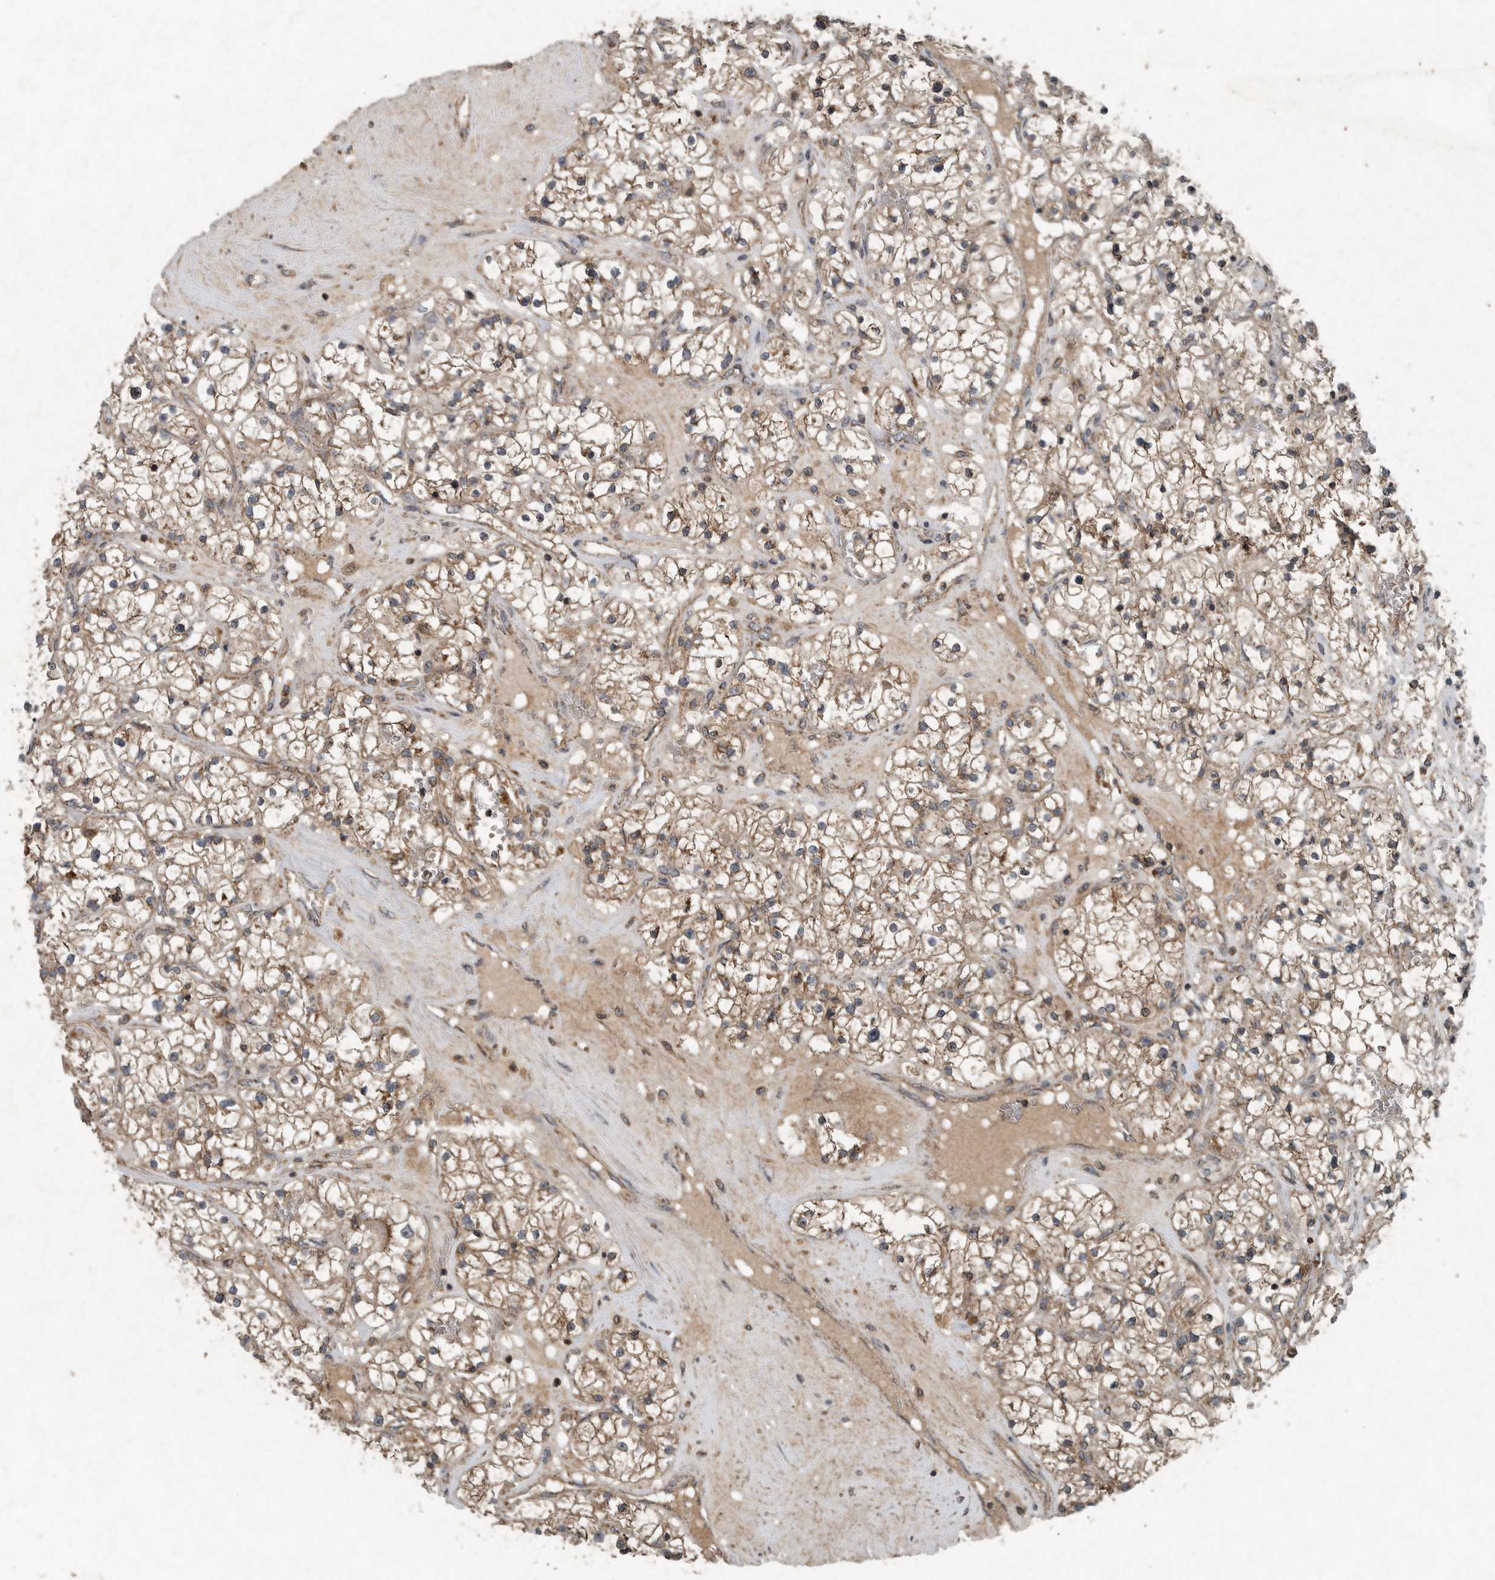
{"staining": {"intensity": "weak", "quantity": ">75%", "location": "cytoplasmic/membranous"}, "tissue": "renal cancer", "cell_type": "Tumor cells", "image_type": "cancer", "snomed": [{"axis": "morphology", "description": "Normal tissue, NOS"}, {"axis": "morphology", "description": "Adenocarcinoma, NOS"}, {"axis": "topography", "description": "Kidney"}], "caption": "Immunohistochemical staining of human renal adenocarcinoma demonstrates low levels of weak cytoplasmic/membranous staining in about >75% of tumor cells.", "gene": "IL6ST", "patient": {"sex": "male", "age": 68}}